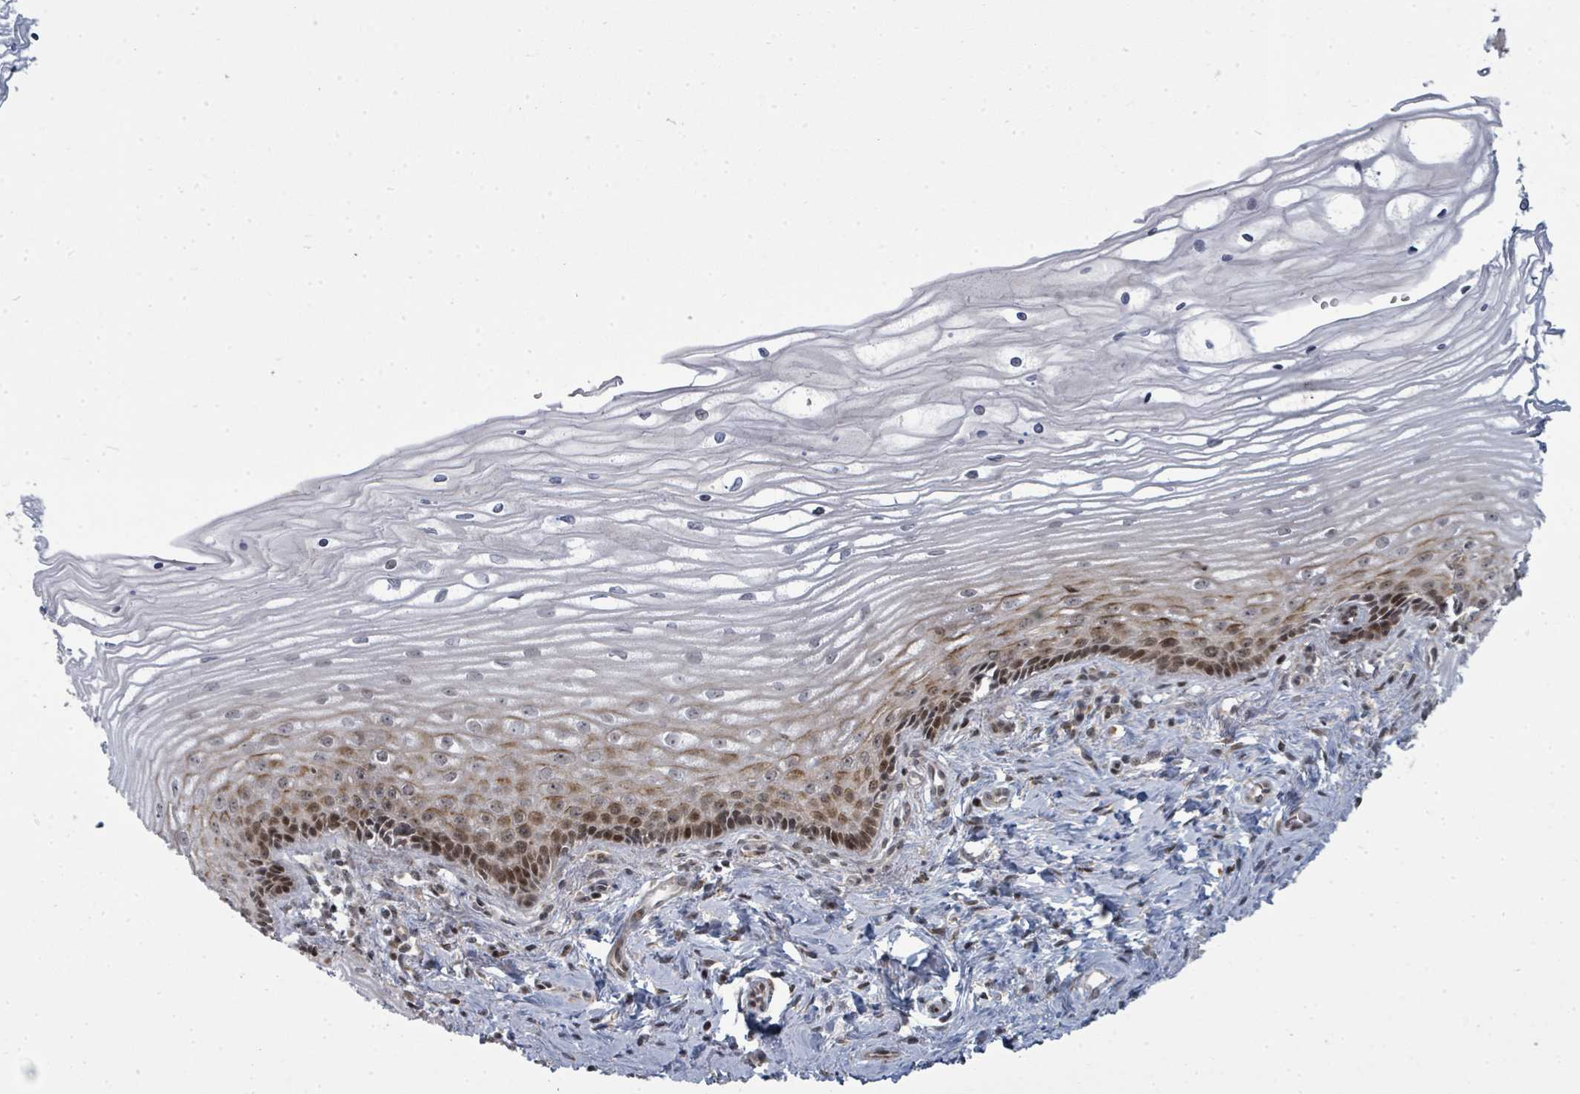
{"staining": {"intensity": "weak", "quantity": ">75%", "location": "cytoplasmic/membranous"}, "tissue": "cervix", "cell_type": "Glandular cells", "image_type": "normal", "snomed": [{"axis": "morphology", "description": "Normal tissue, NOS"}, {"axis": "topography", "description": "Cervix"}], "caption": "Immunohistochemistry of unremarkable human cervix displays low levels of weak cytoplasmic/membranous positivity in about >75% of glandular cells.", "gene": "PSMG2", "patient": {"sex": "female", "age": 47}}